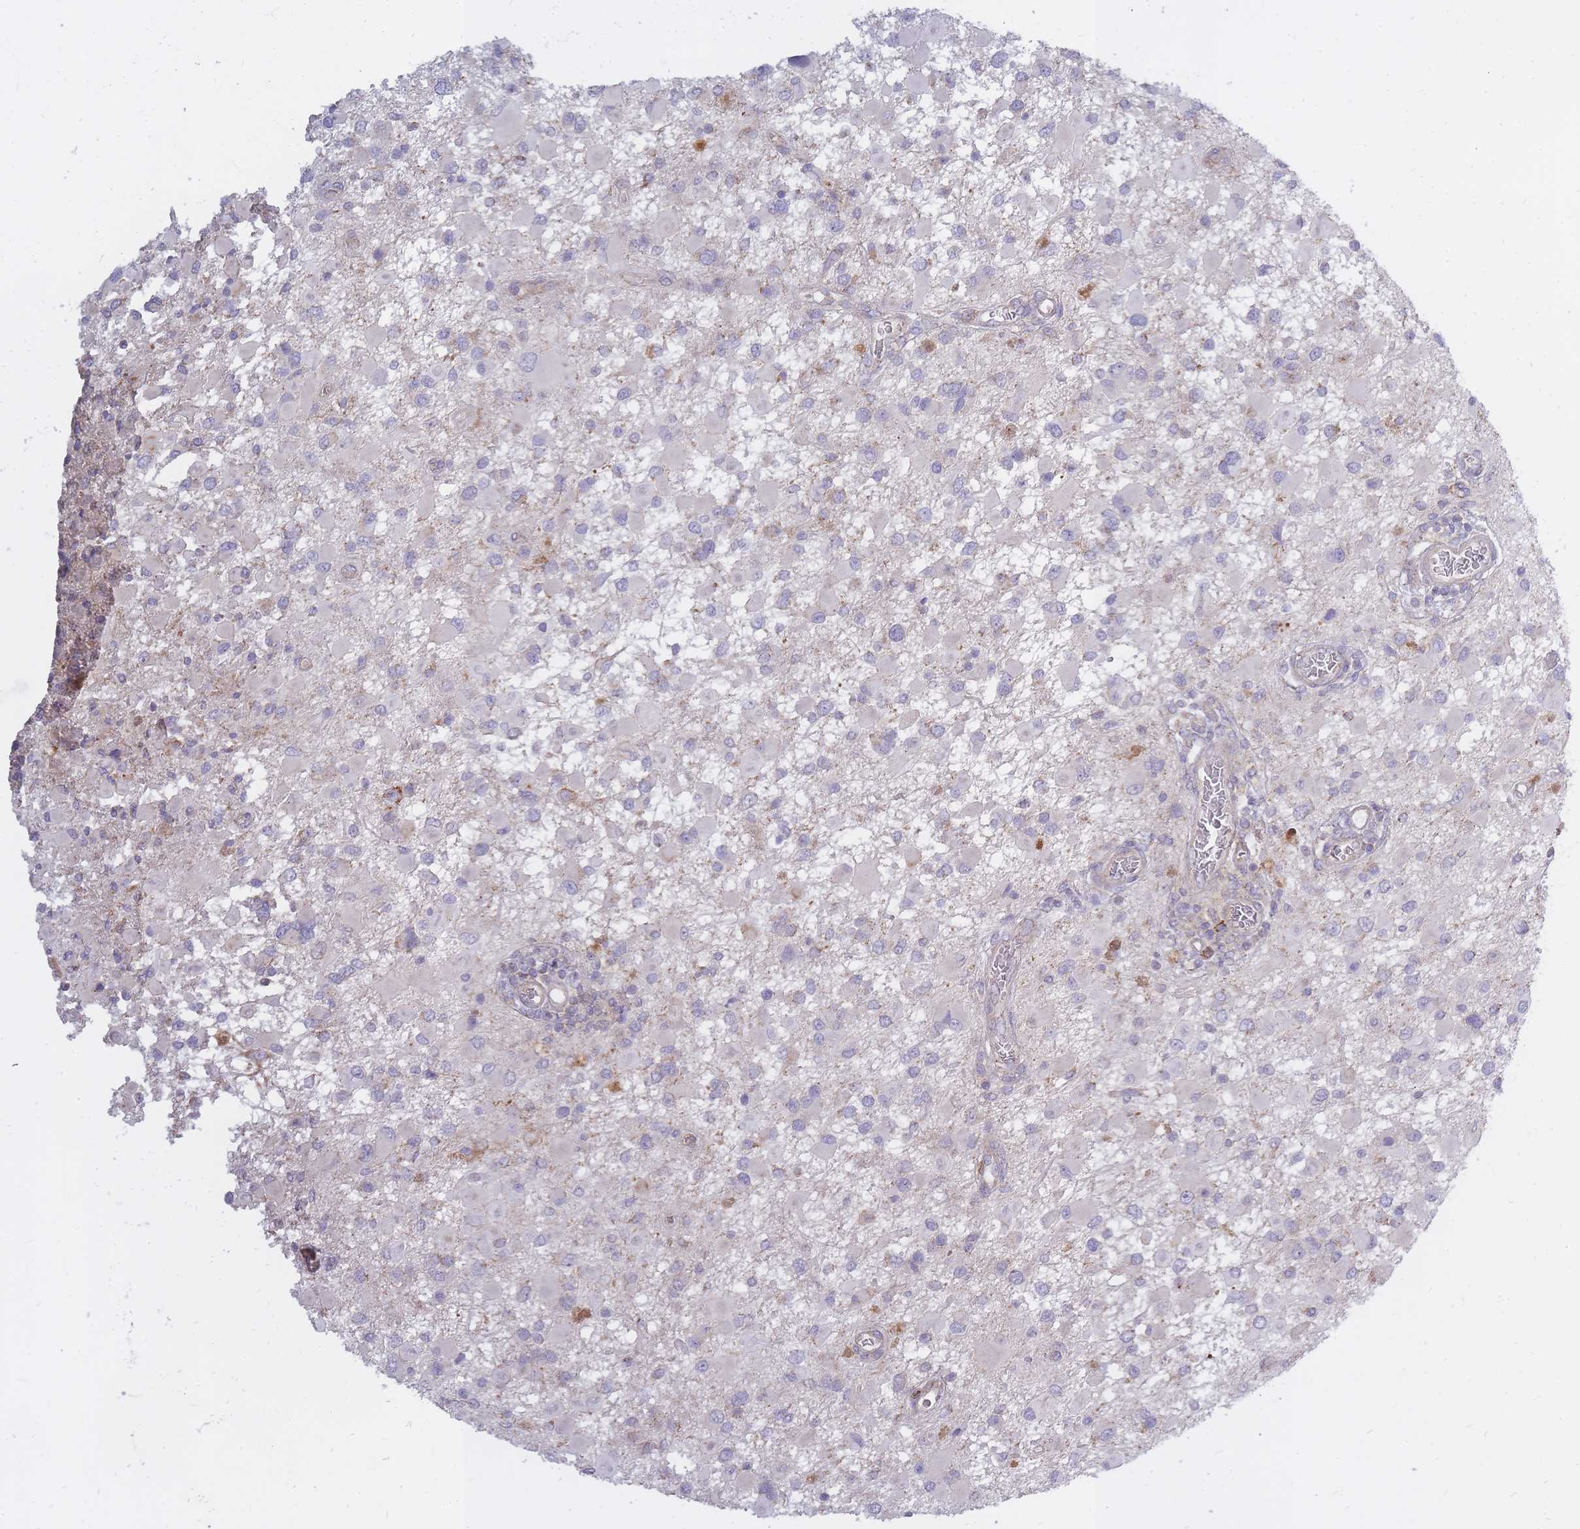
{"staining": {"intensity": "negative", "quantity": "none", "location": "none"}, "tissue": "glioma", "cell_type": "Tumor cells", "image_type": "cancer", "snomed": [{"axis": "morphology", "description": "Glioma, malignant, High grade"}, {"axis": "topography", "description": "Brain"}], "caption": "Tumor cells are negative for protein expression in human malignant glioma (high-grade).", "gene": "ALKBH4", "patient": {"sex": "male", "age": 53}}